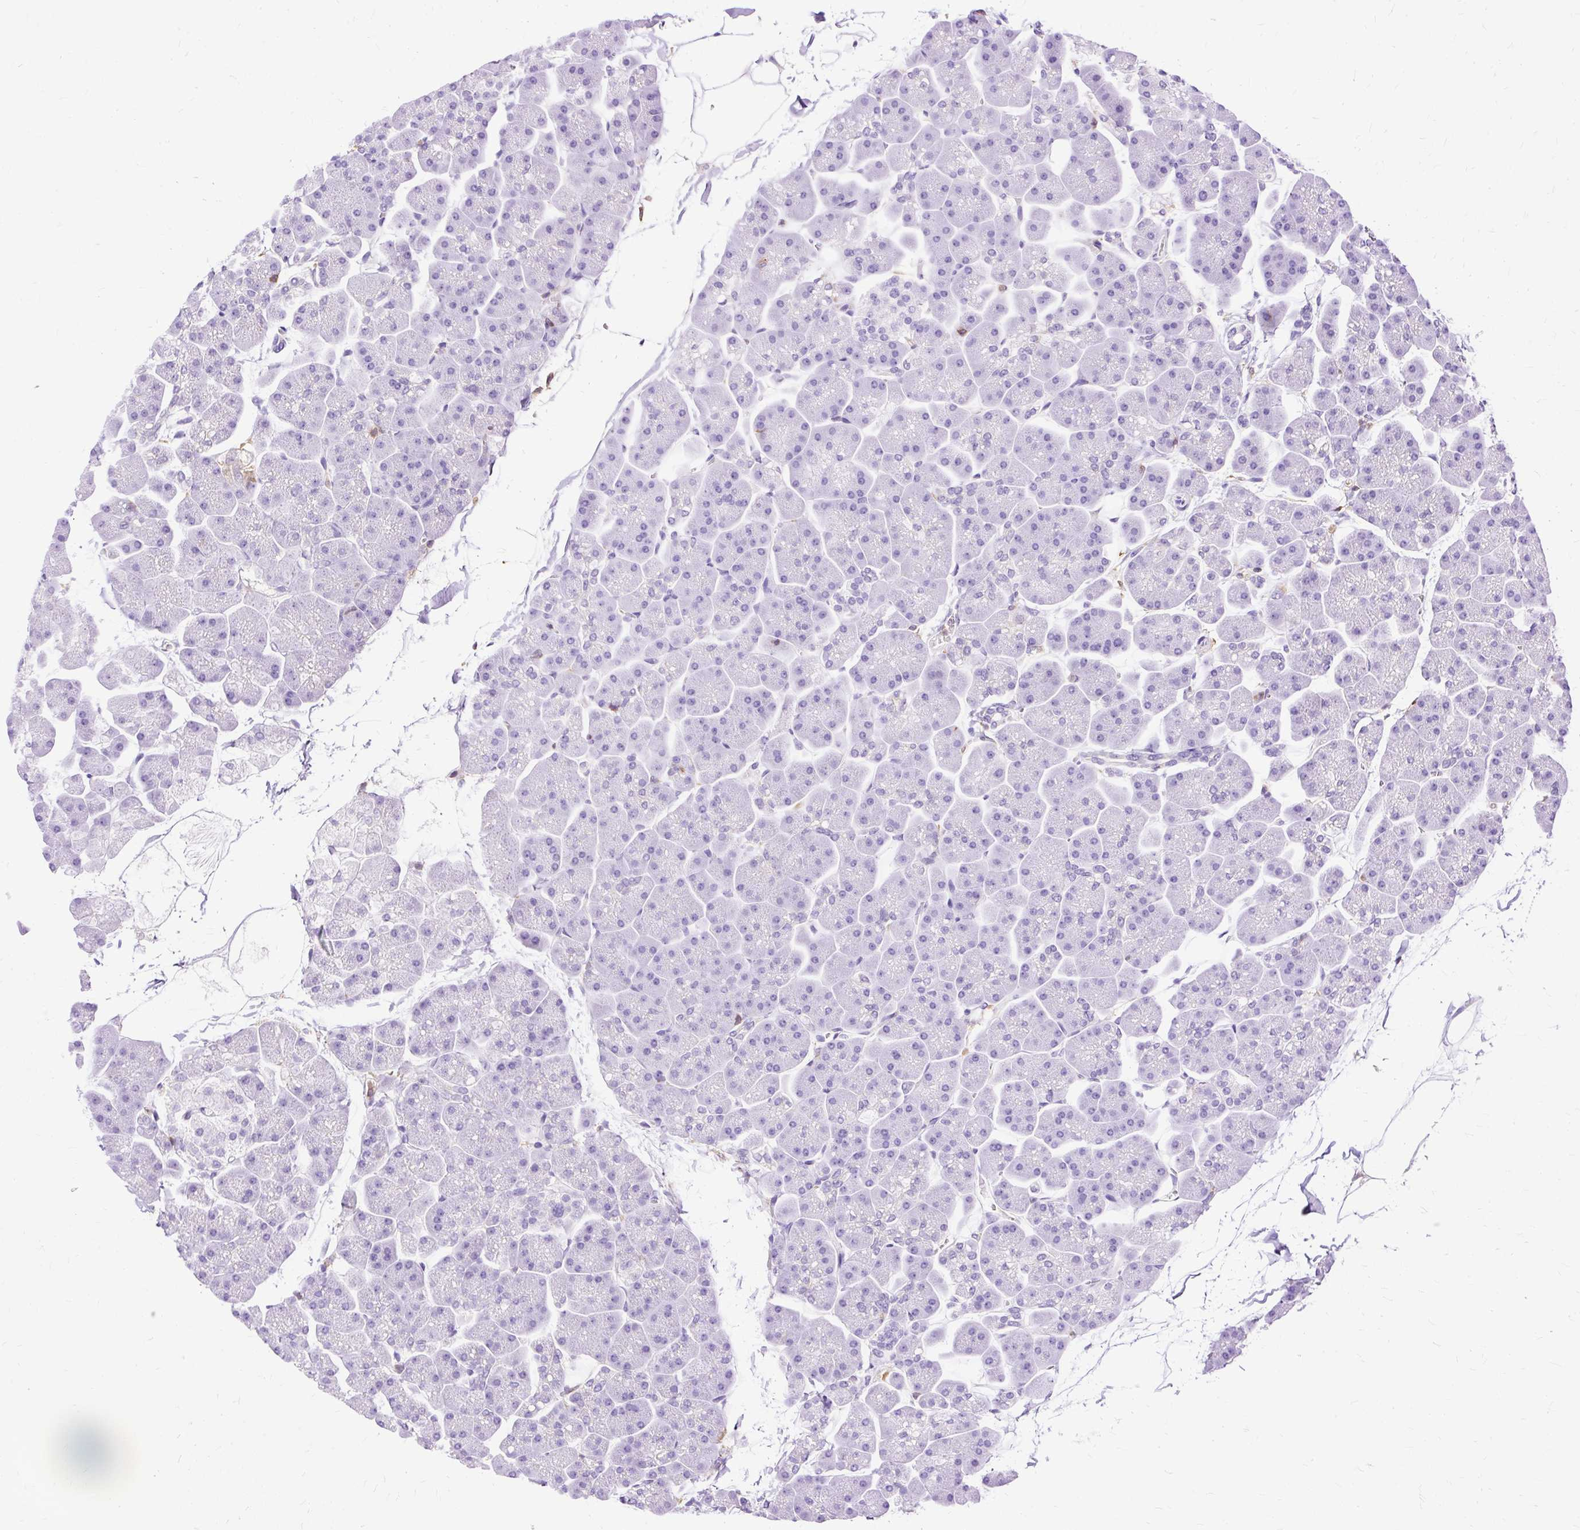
{"staining": {"intensity": "negative", "quantity": "none", "location": "none"}, "tissue": "pancreas", "cell_type": "Exocrine glandular cells", "image_type": "normal", "snomed": [{"axis": "morphology", "description": "Normal tissue, NOS"}, {"axis": "topography", "description": "Pancreas"}], "caption": "High power microscopy histopathology image of an immunohistochemistry (IHC) histopathology image of benign pancreas, revealing no significant positivity in exocrine glandular cells.", "gene": "TWF2", "patient": {"sex": "male", "age": 35}}